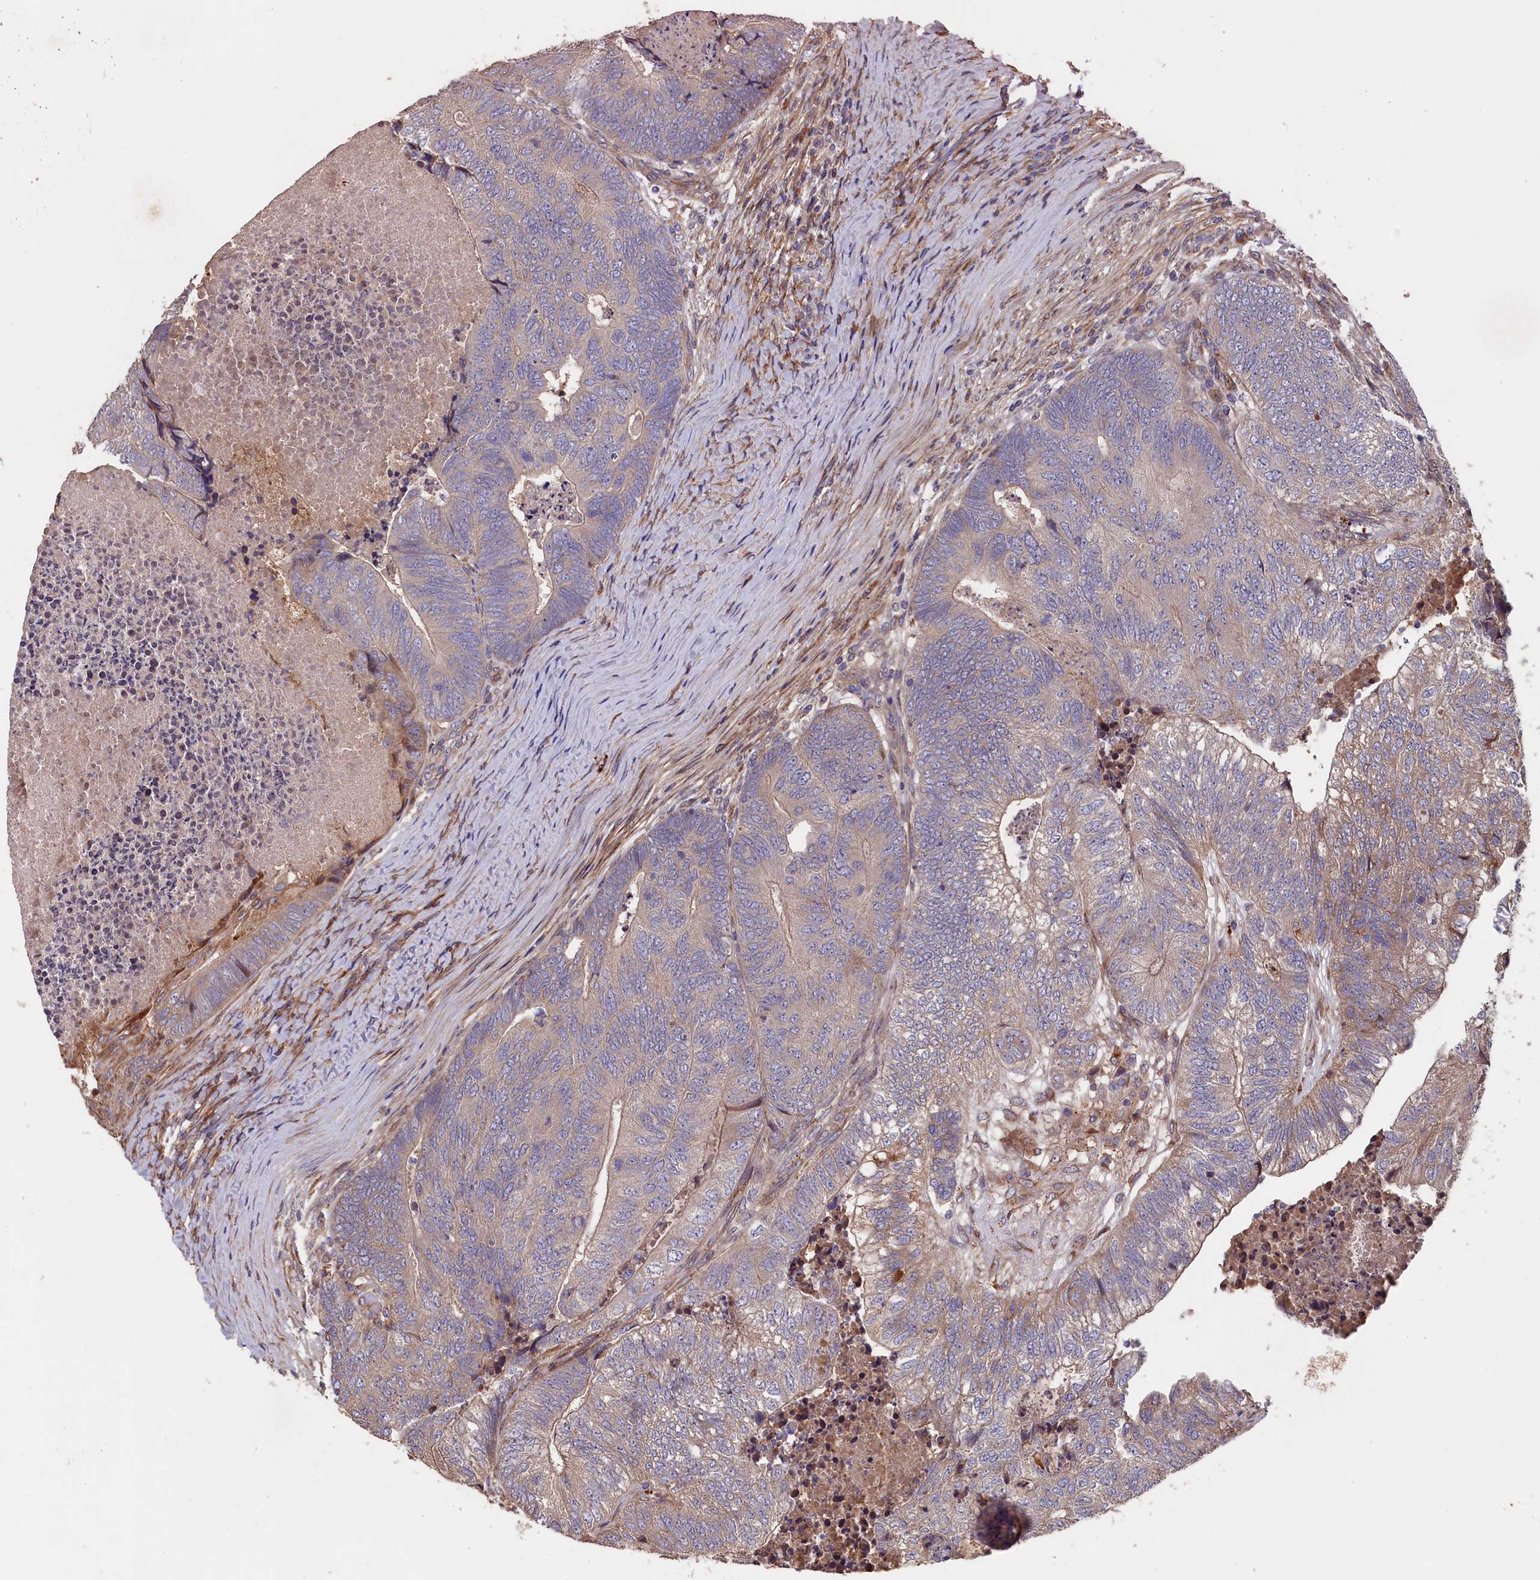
{"staining": {"intensity": "weak", "quantity": "<25%", "location": "cytoplasmic/membranous"}, "tissue": "colorectal cancer", "cell_type": "Tumor cells", "image_type": "cancer", "snomed": [{"axis": "morphology", "description": "Adenocarcinoma, NOS"}, {"axis": "topography", "description": "Colon"}], "caption": "Immunohistochemical staining of human colorectal cancer (adenocarcinoma) demonstrates no significant staining in tumor cells.", "gene": "GREB1L", "patient": {"sex": "female", "age": 67}}